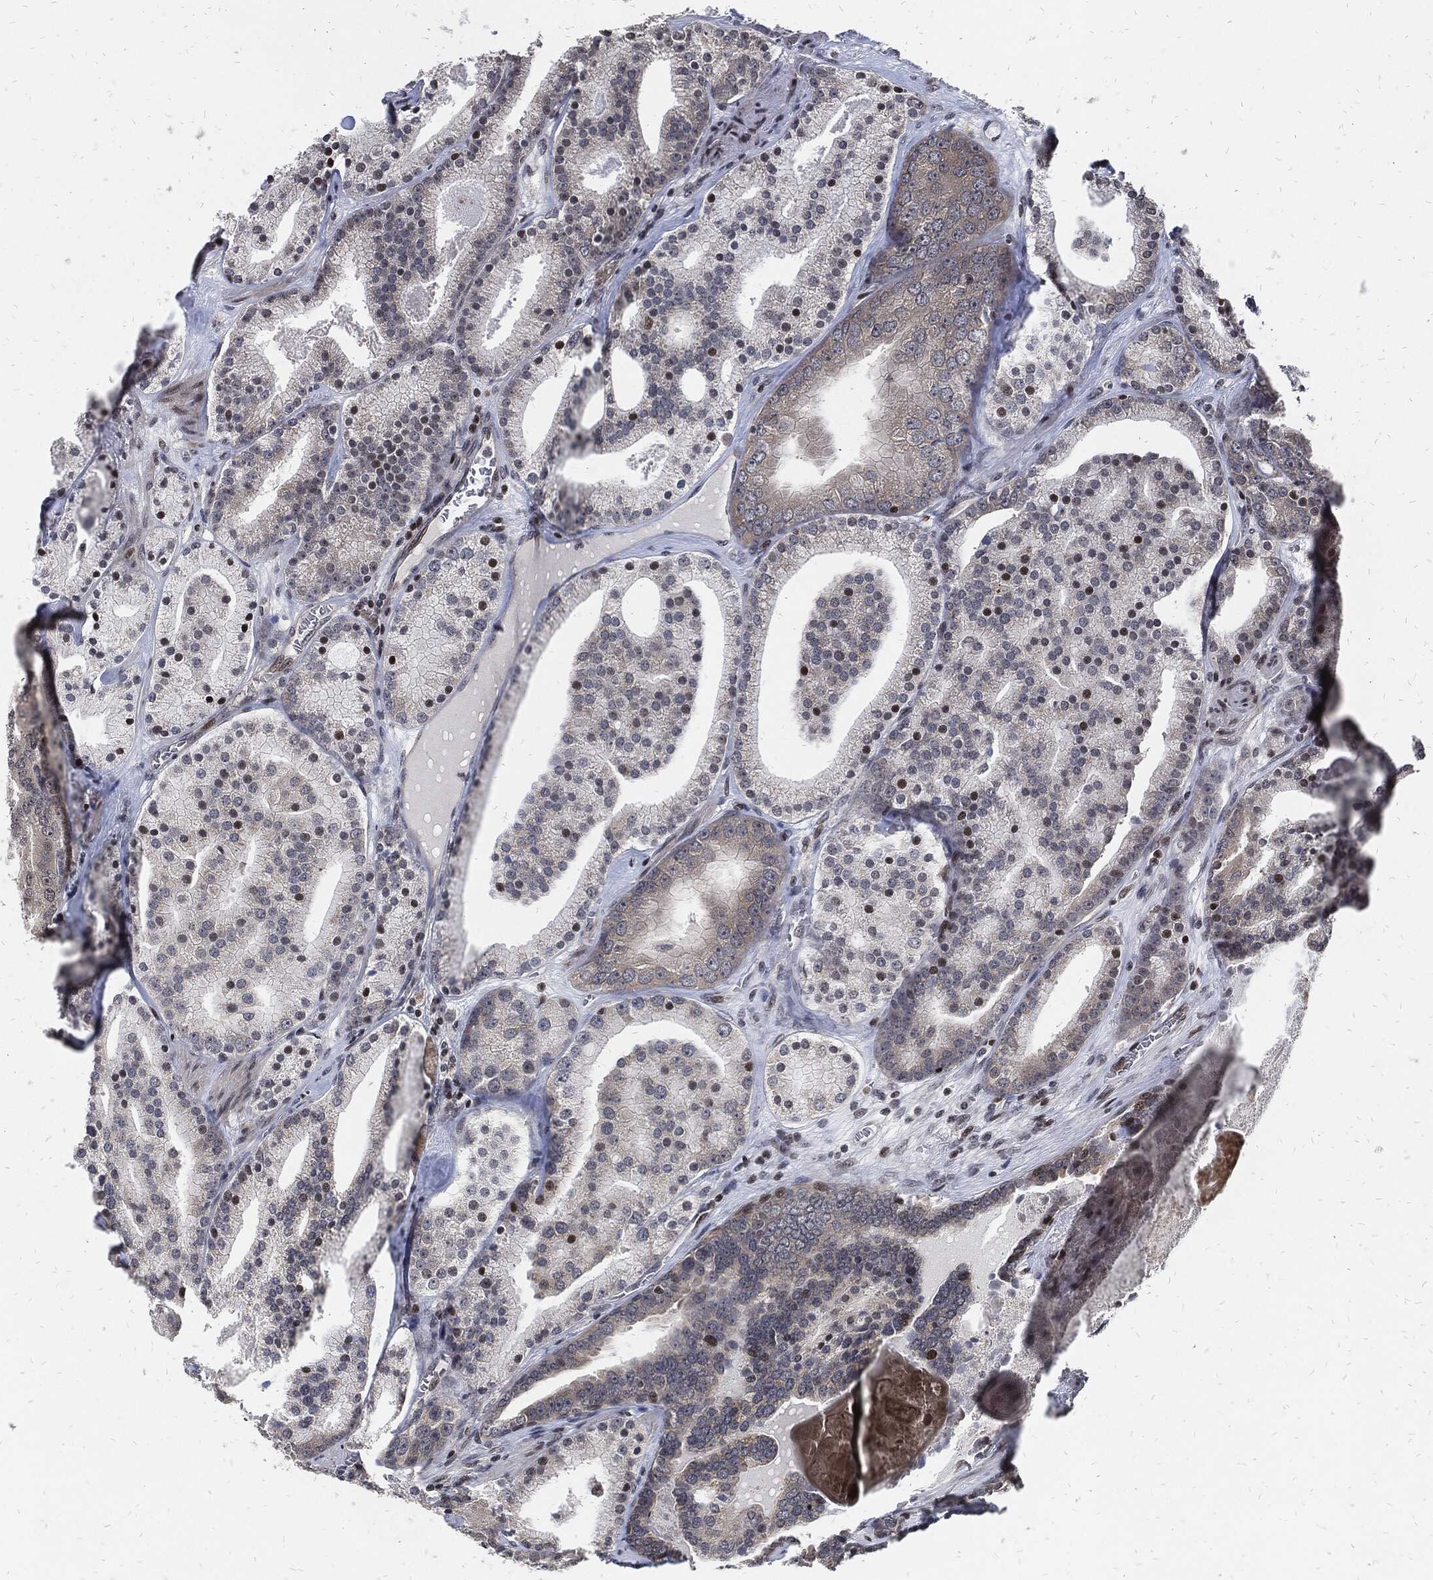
{"staining": {"intensity": "strong", "quantity": "<25%", "location": "nuclear"}, "tissue": "prostate cancer", "cell_type": "Tumor cells", "image_type": "cancer", "snomed": [{"axis": "morphology", "description": "Adenocarcinoma, NOS"}, {"axis": "topography", "description": "Prostate"}], "caption": "Immunohistochemical staining of human prostate cancer exhibits strong nuclear protein staining in about <25% of tumor cells.", "gene": "ZNF775", "patient": {"sex": "male", "age": 69}}